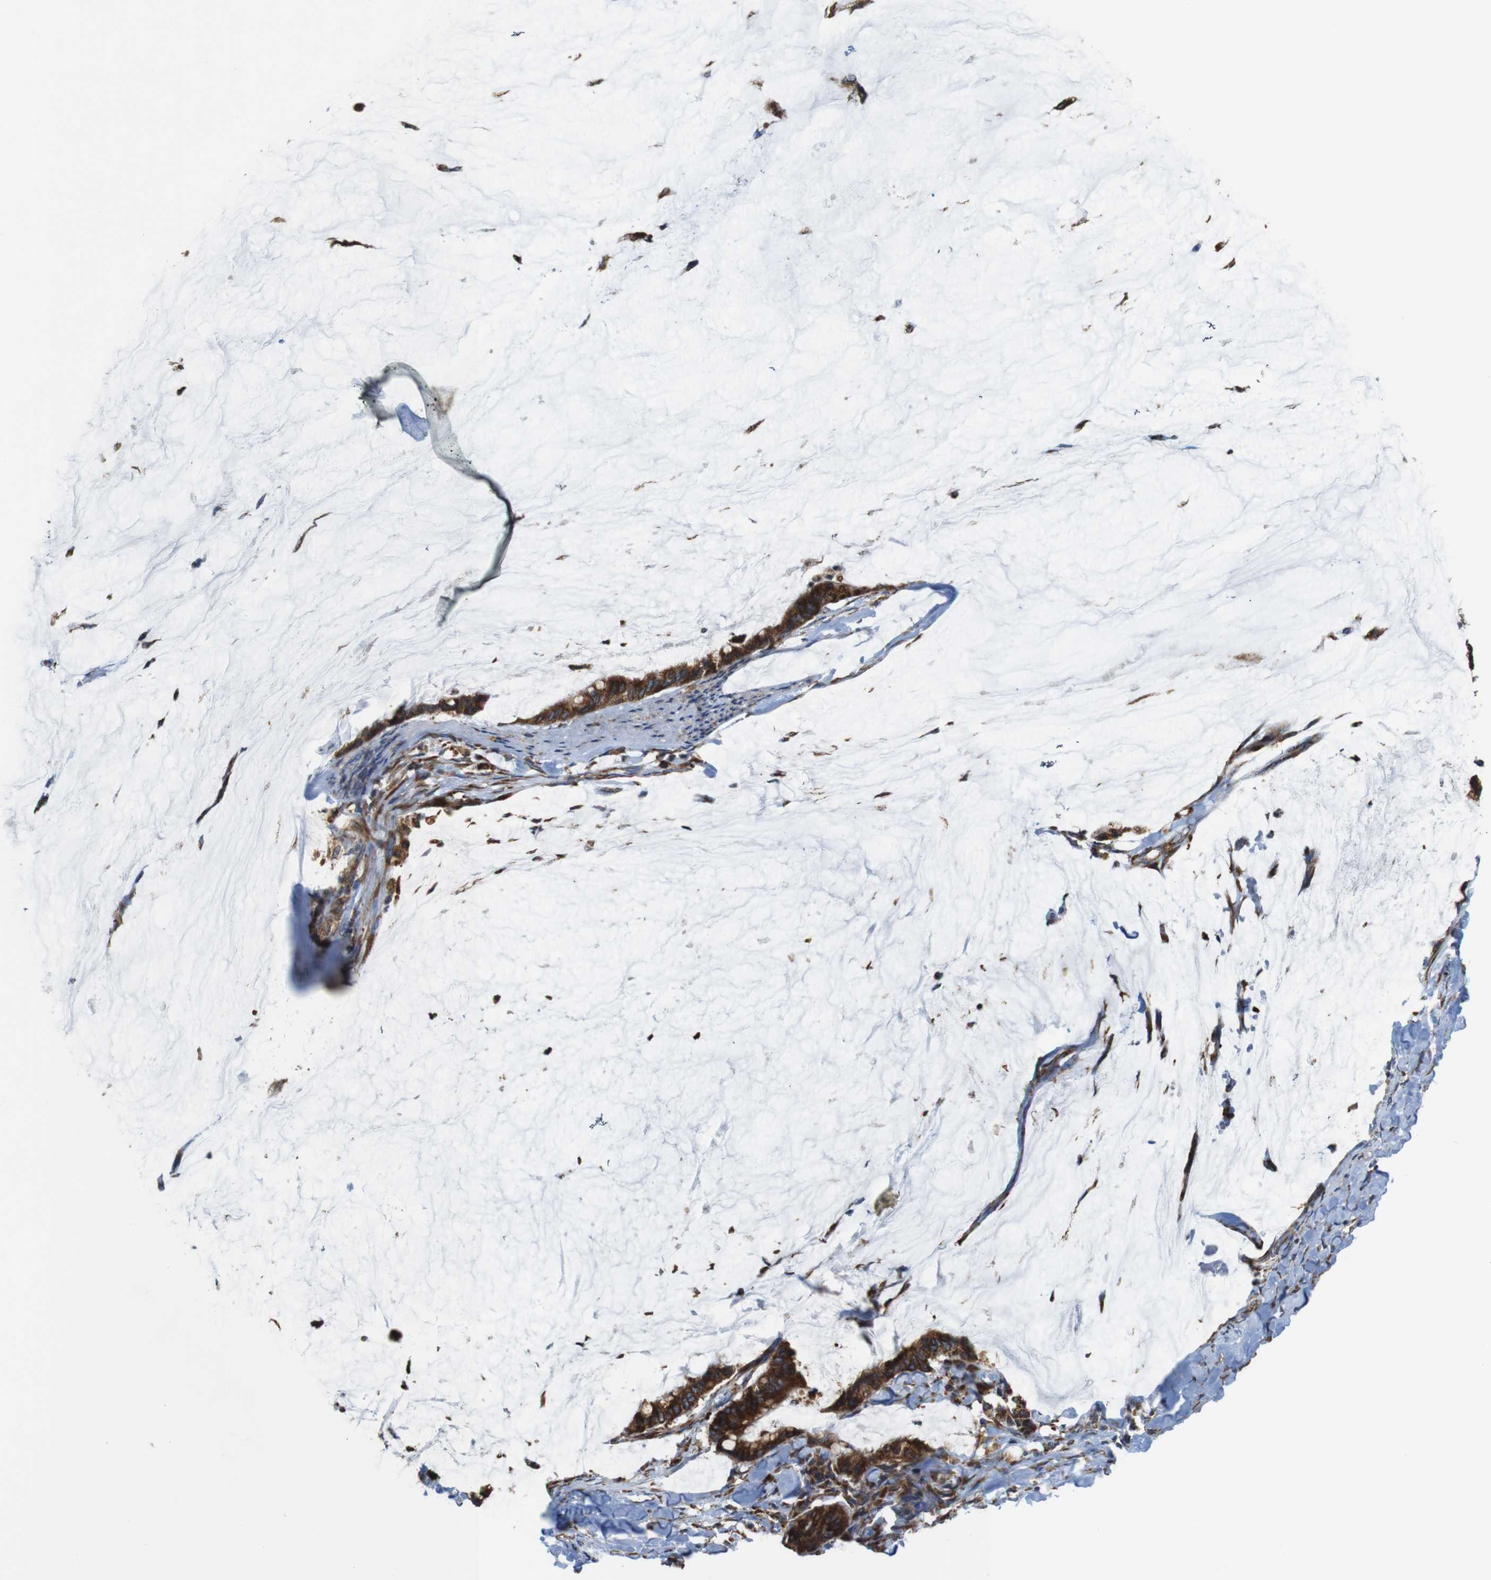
{"staining": {"intensity": "strong", "quantity": ">75%", "location": "cytoplasmic/membranous"}, "tissue": "pancreatic cancer", "cell_type": "Tumor cells", "image_type": "cancer", "snomed": [{"axis": "morphology", "description": "Adenocarcinoma, NOS"}, {"axis": "topography", "description": "Pancreas"}], "caption": "Pancreatic cancer stained with a brown dye demonstrates strong cytoplasmic/membranous positive positivity in about >75% of tumor cells.", "gene": "UGGT1", "patient": {"sex": "male", "age": 41}}